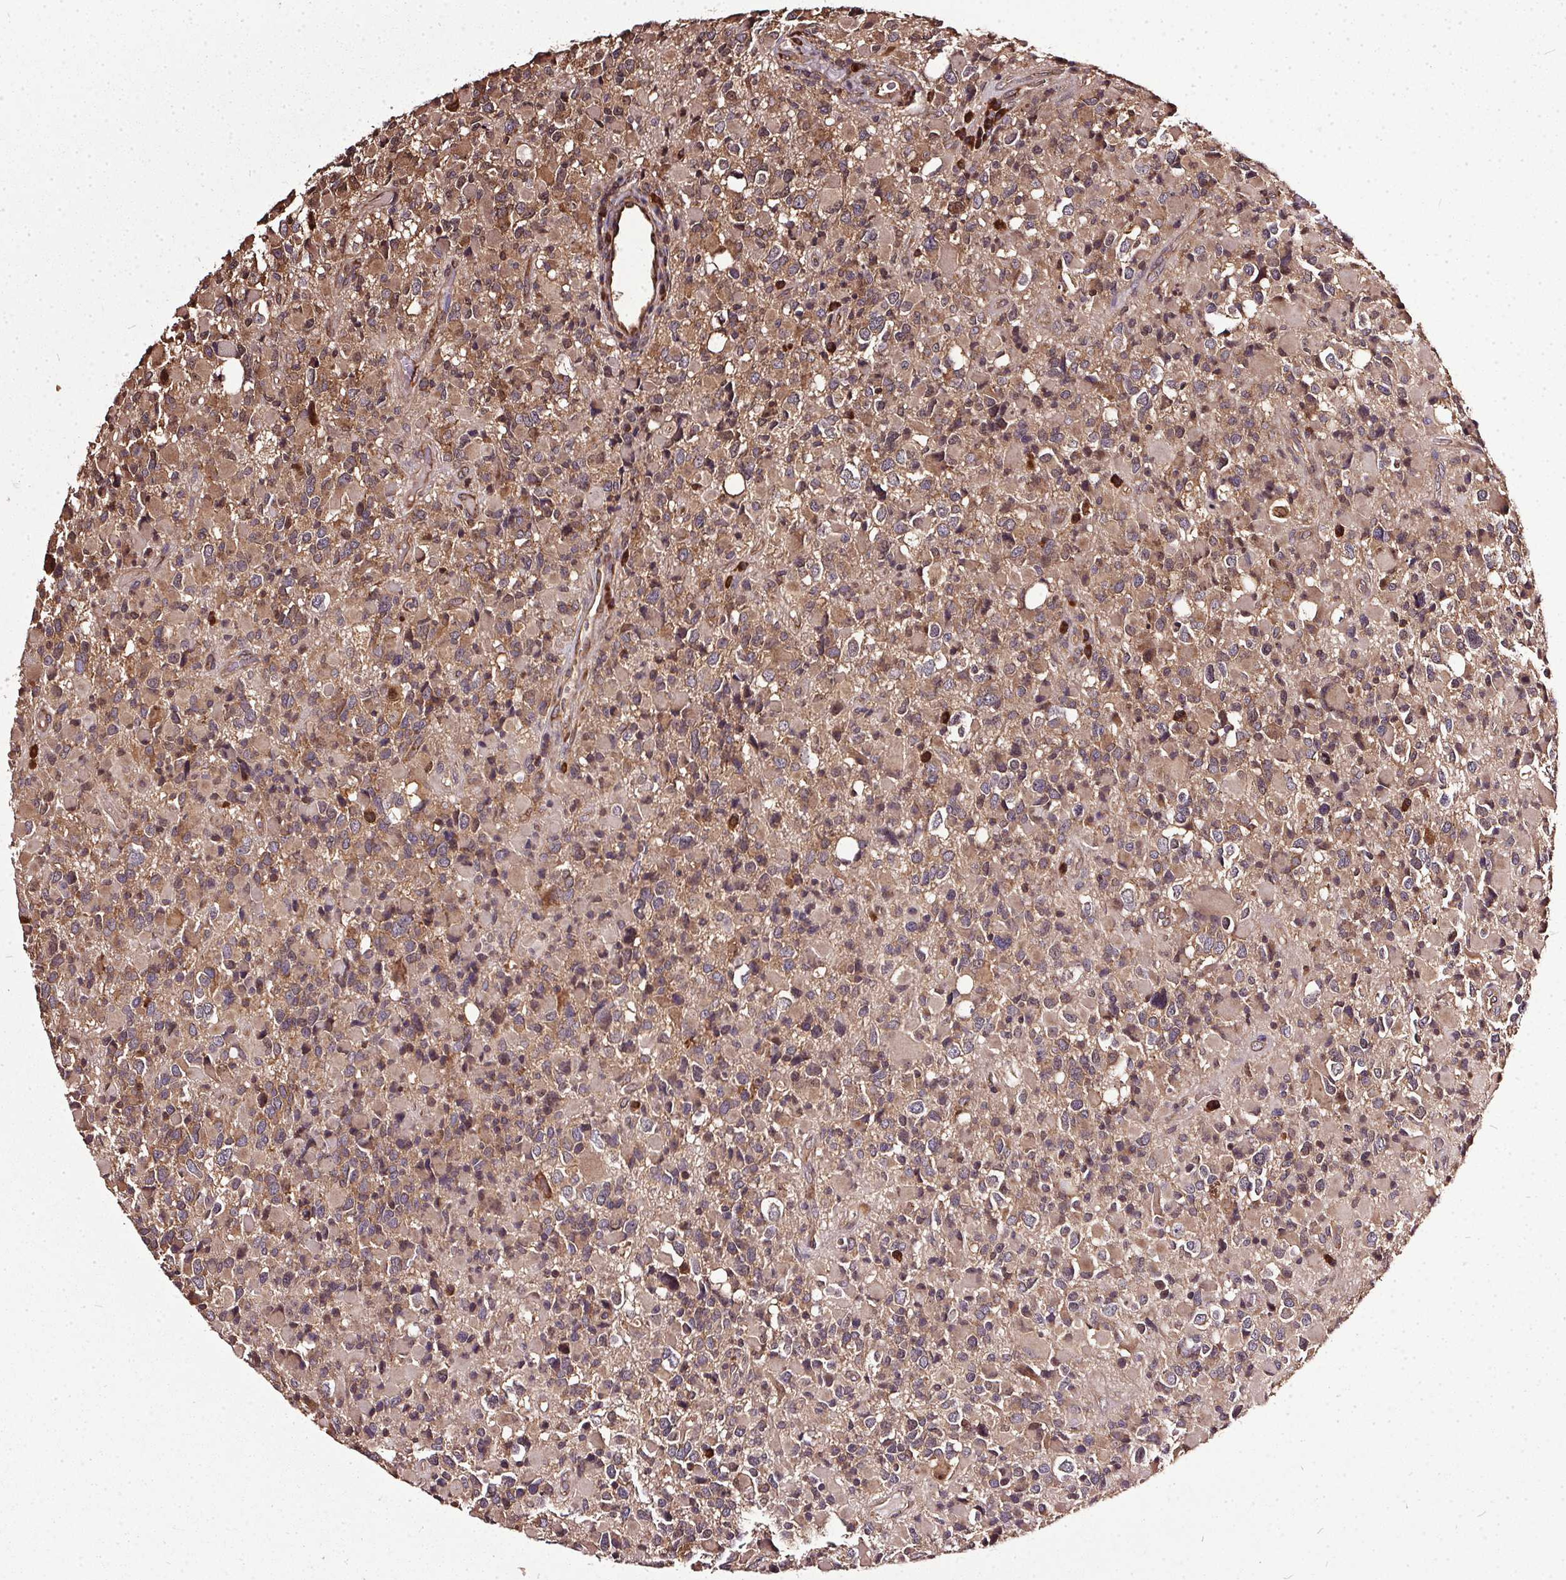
{"staining": {"intensity": "moderate", "quantity": ">75%", "location": "cytoplasmic/membranous"}, "tissue": "glioma", "cell_type": "Tumor cells", "image_type": "cancer", "snomed": [{"axis": "morphology", "description": "Glioma, malignant, High grade"}, {"axis": "topography", "description": "Brain"}], "caption": "DAB (3,3'-diaminobenzidine) immunohistochemical staining of malignant high-grade glioma demonstrates moderate cytoplasmic/membranous protein expression in about >75% of tumor cells. (DAB IHC with brightfield microscopy, high magnification).", "gene": "EIF2S1", "patient": {"sex": "female", "age": 40}}